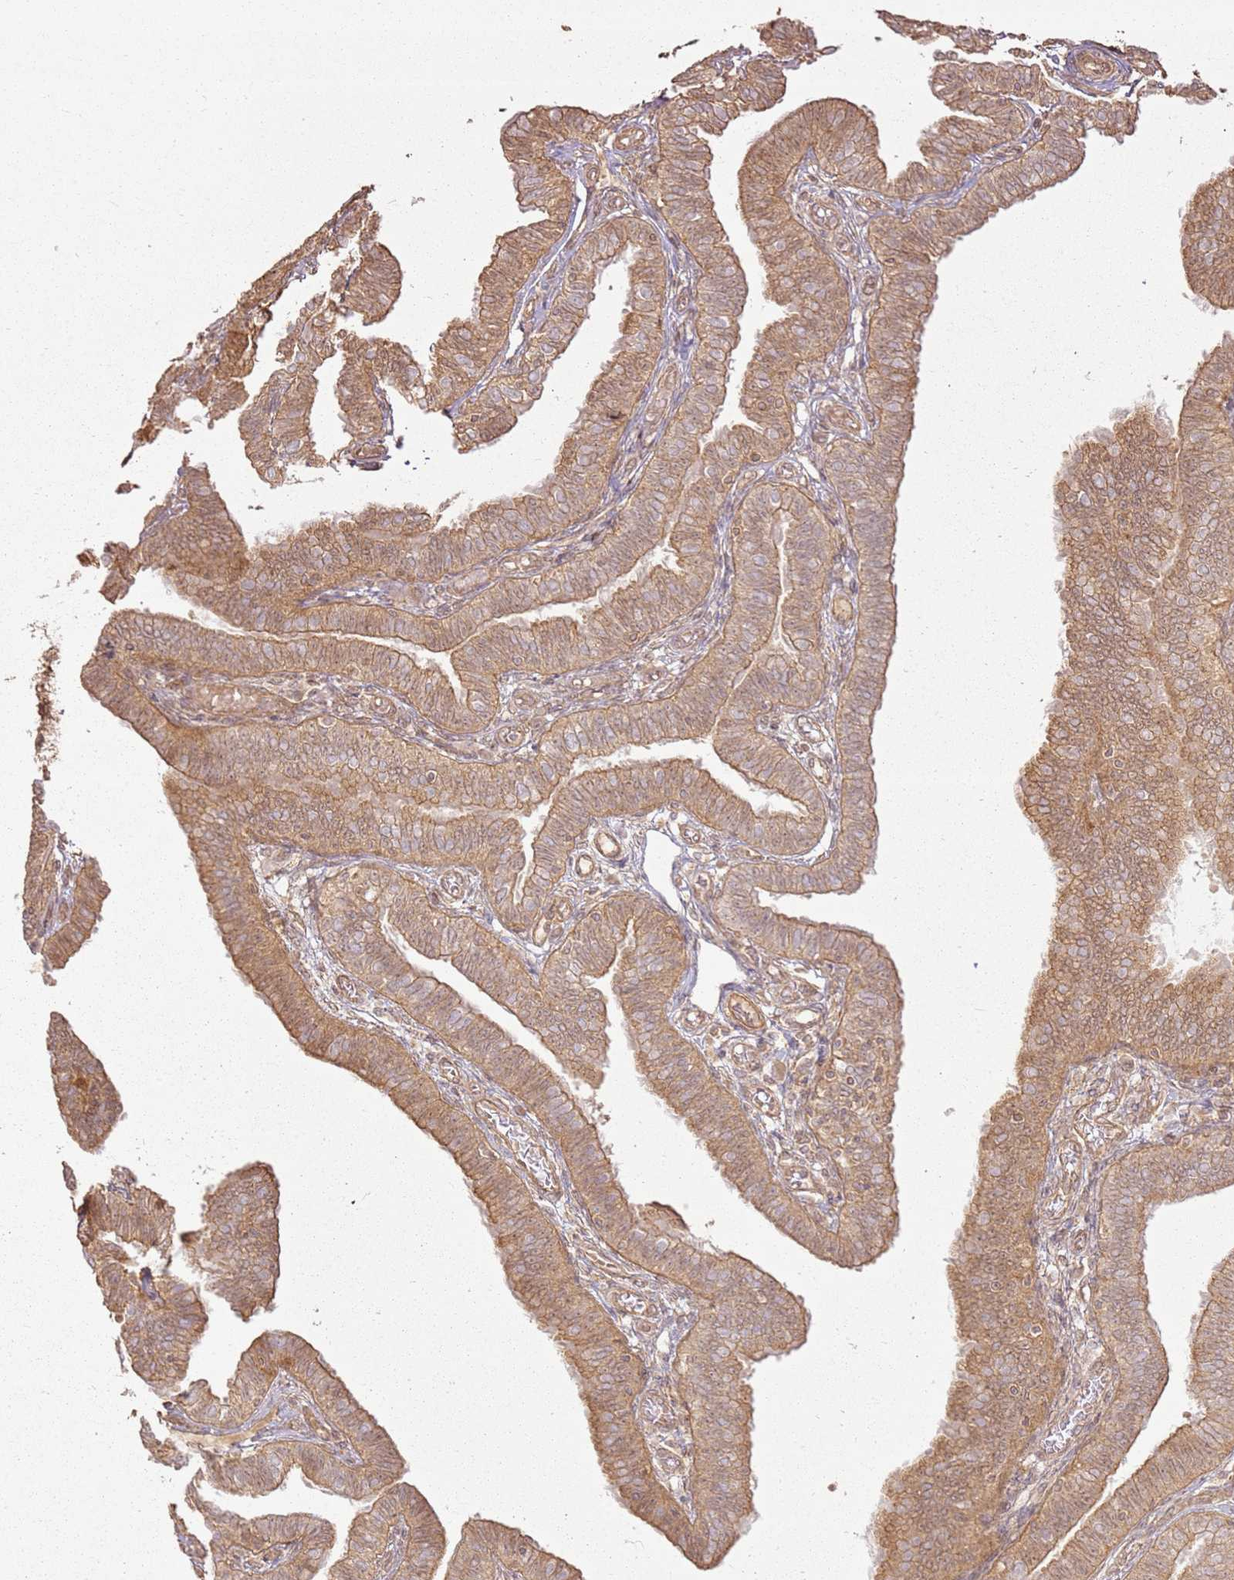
{"staining": {"intensity": "moderate", "quantity": ">75%", "location": "cytoplasmic/membranous"}, "tissue": "fallopian tube", "cell_type": "Glandular cells", "image_type": "normal", "snomed": [{"axis": "morphology", "description": "Normal tissue, NOS"}, {"axis": "topography", "description": "Fallopian tube"}], "caption": "A photomicrograph showing moderate cytoplasmic/membranous expression in approximately >75% of glandular cells in normal fallopian tube, as visualized by brown immunohistochemical staining.", "gene": "ZNF776", "patient": {"sex": "female", "age": 39}}